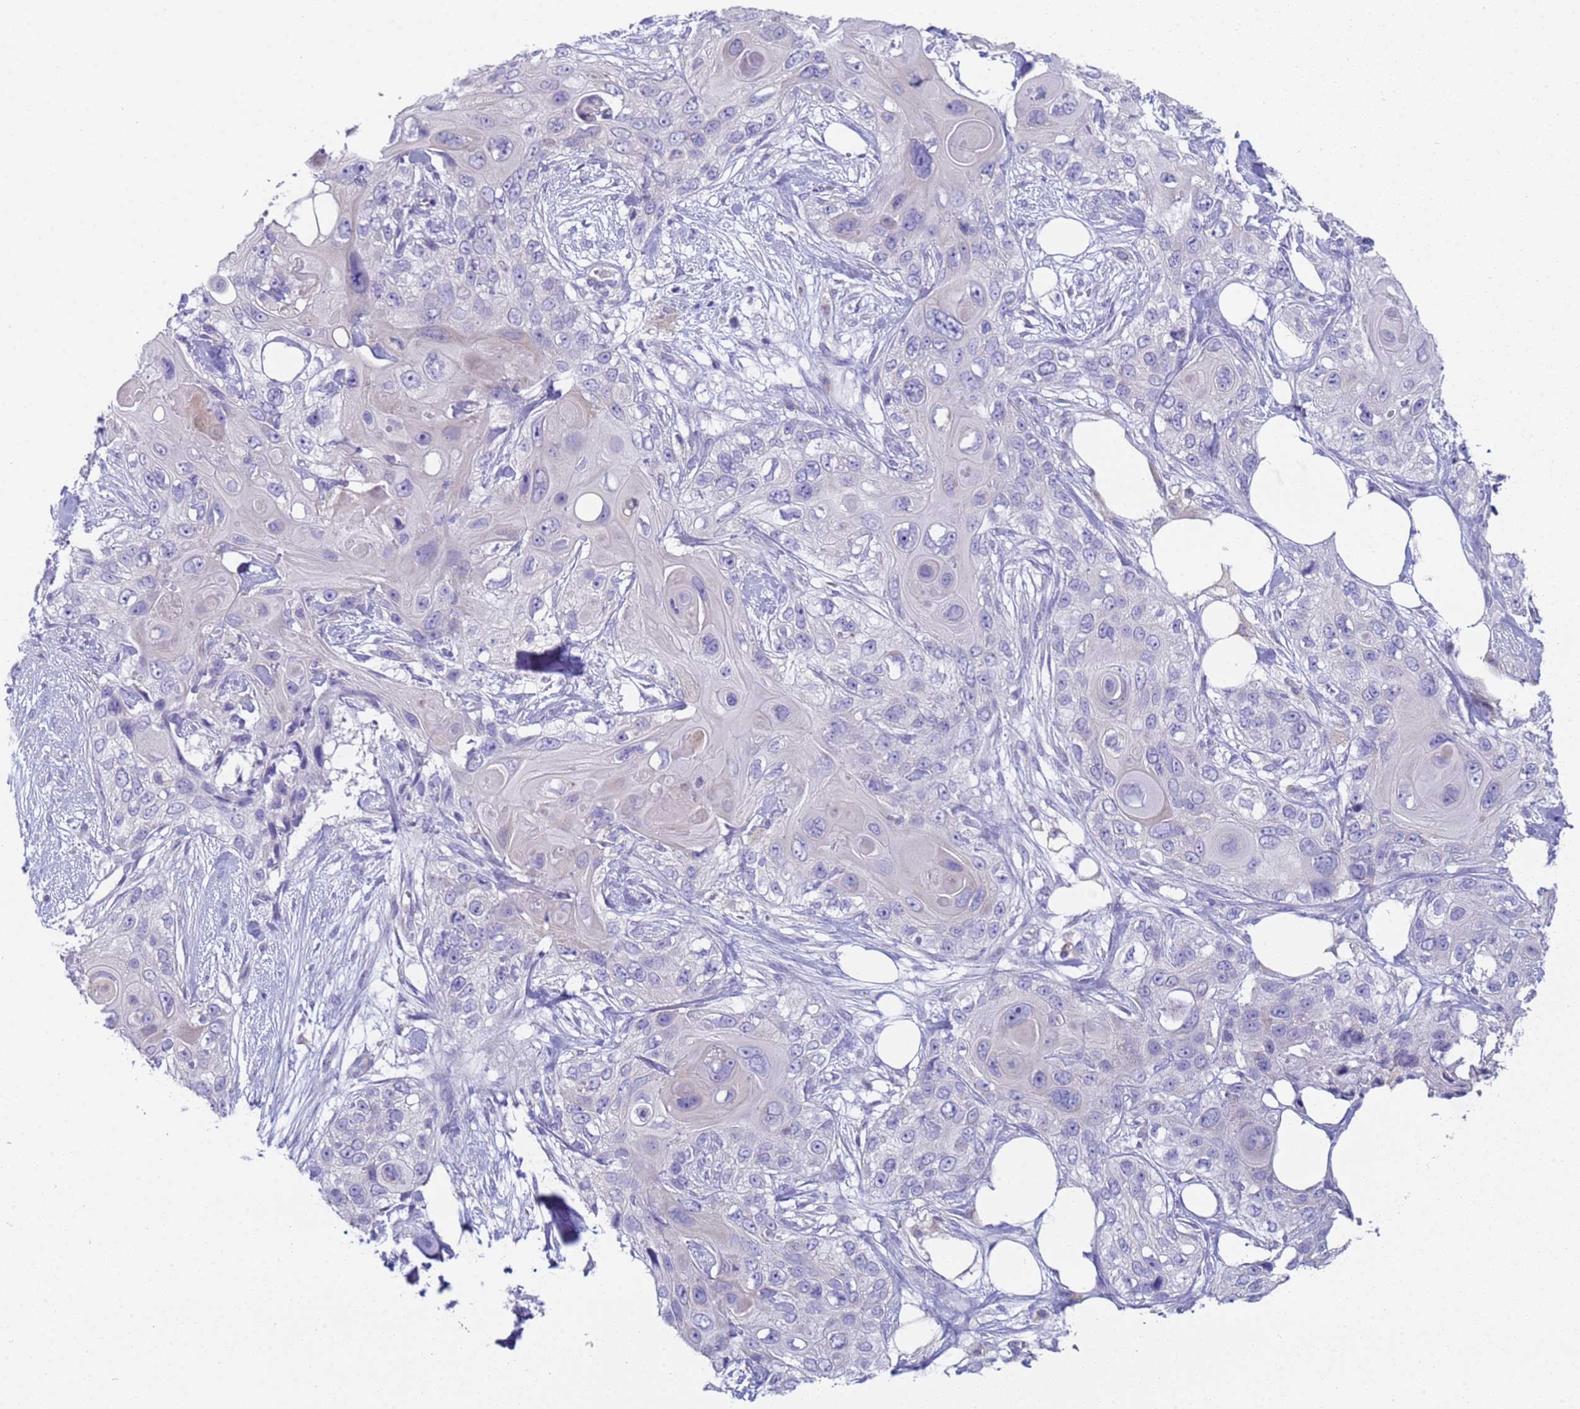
{"staining": {"intensity": "negative", "quantity": "none", "location": "none"}, "tissue": "skin cancer", "cell_type": "Tumor cells", "image_type": "cancer", "snomed": [{"axis": "morphology", "description": "Normal tissue, NOS"}, {"axis": "morphology", "description": "Squamous cell carcinoma, NOS"}, {"axis": "topography", "description": "Skin"}], "caption": "Human skin cancer (squamous cell carcinoma) stained for a protein using IHC demonstrates no staining in tumor cells.", "gene": "CR1", "patient": {"sex": "male", "age": 72}}